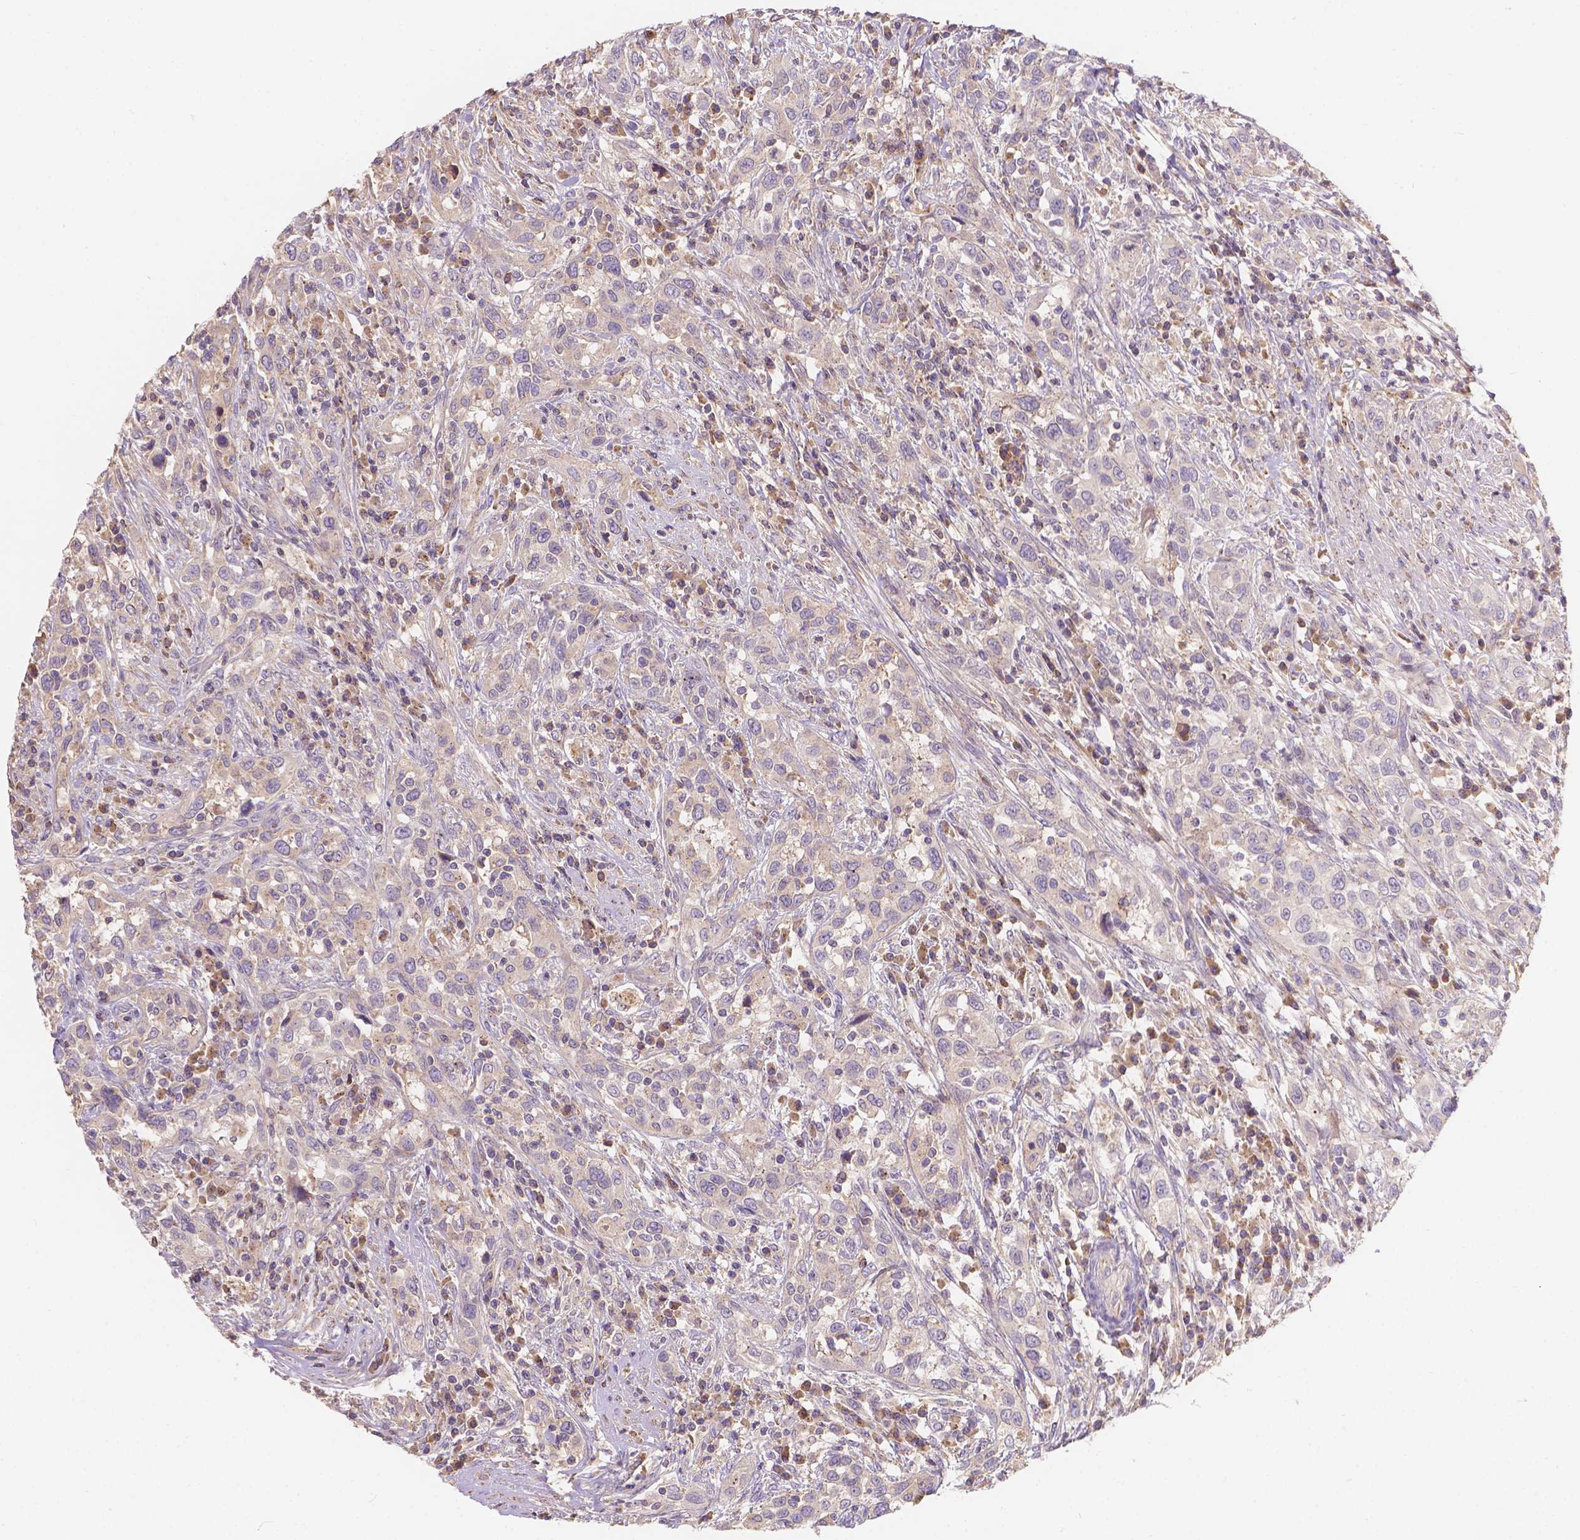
{"staining": {"intensity": "weak", "quantity": ">75%", "location": "cytoplasmic/membranous"}, "tissue": "urothelial cancer", "cell_type": "Tumor cells", "image_type": "cancer", "snomed": [{"axis": "morphology", "description": "Urothelial carcinoma, NOS"}, {"axis": "morphology", "description": "Urothelial carcinoma, High grade"}, {"axis": "topography", "description": "Urinary bladder"}], "caption": "An image of human high-grade urothelial carcinoma stained for a protein shows weak cytoplasmic/membranous brown staining in tumor cells. The staining is performed using DAB brown chromogen to label protein expression. The nuclei are counter-stained blue using hematoxylin.", "gene": "CDK10", "patient": {"sex": "female", "age": 64}}